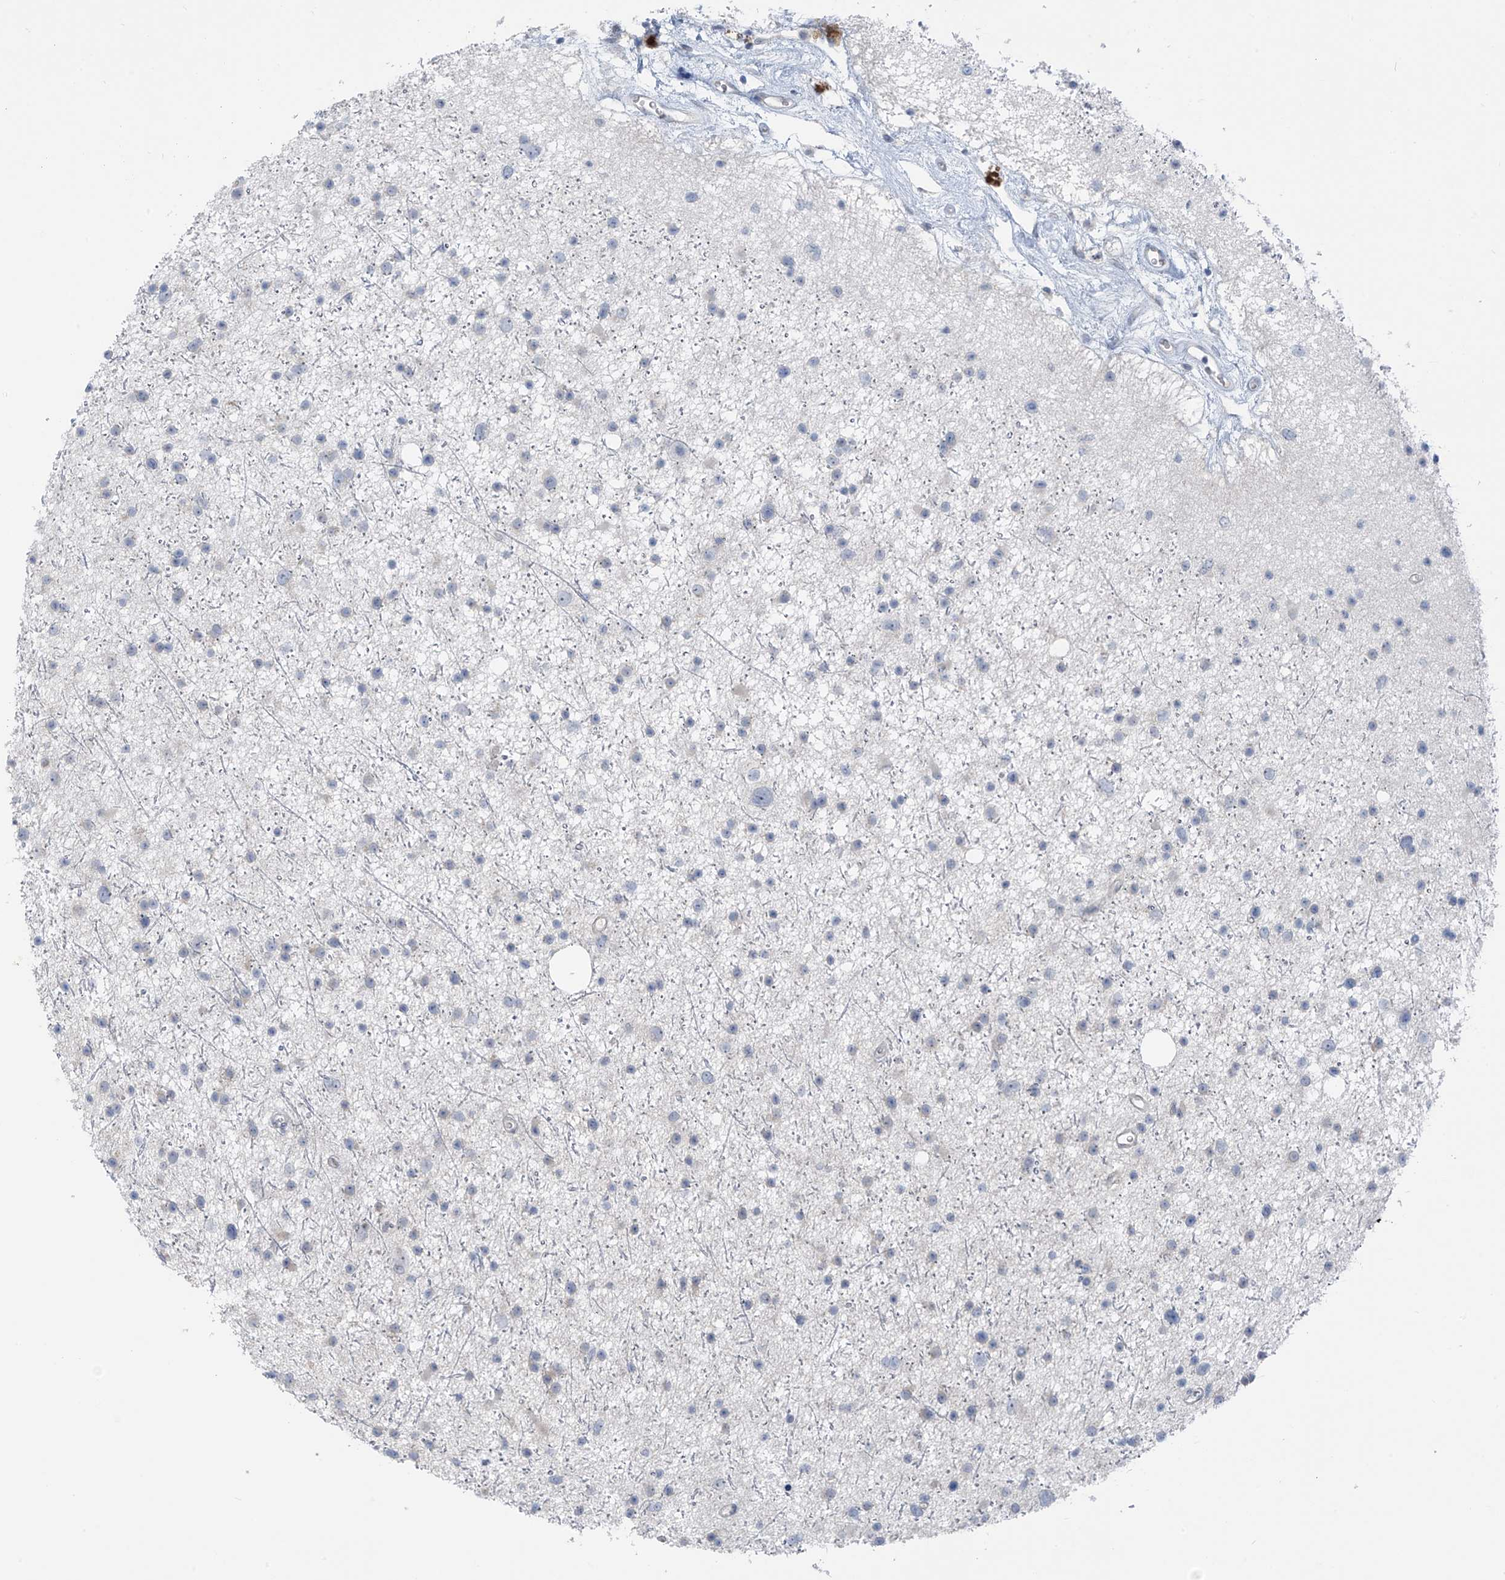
{"staining": {"intensity": "negative", "quantity": "none", "location": "none"}, "tissue": "glioma", "cell_type": "Tumor cells", "image_type": "cancer", "snomed": [{"axis": "morphology", "description": "Glioma, malignant, Low grade"}, {"axis": "topography", "description": "Cerebral cortex"}], "caption": "IHC of low-grade glioma (malignant) demonstrates no positivity in tumor cells.", "gene": "ZNF793", "patient": {"sex": "female", "age": 39}}